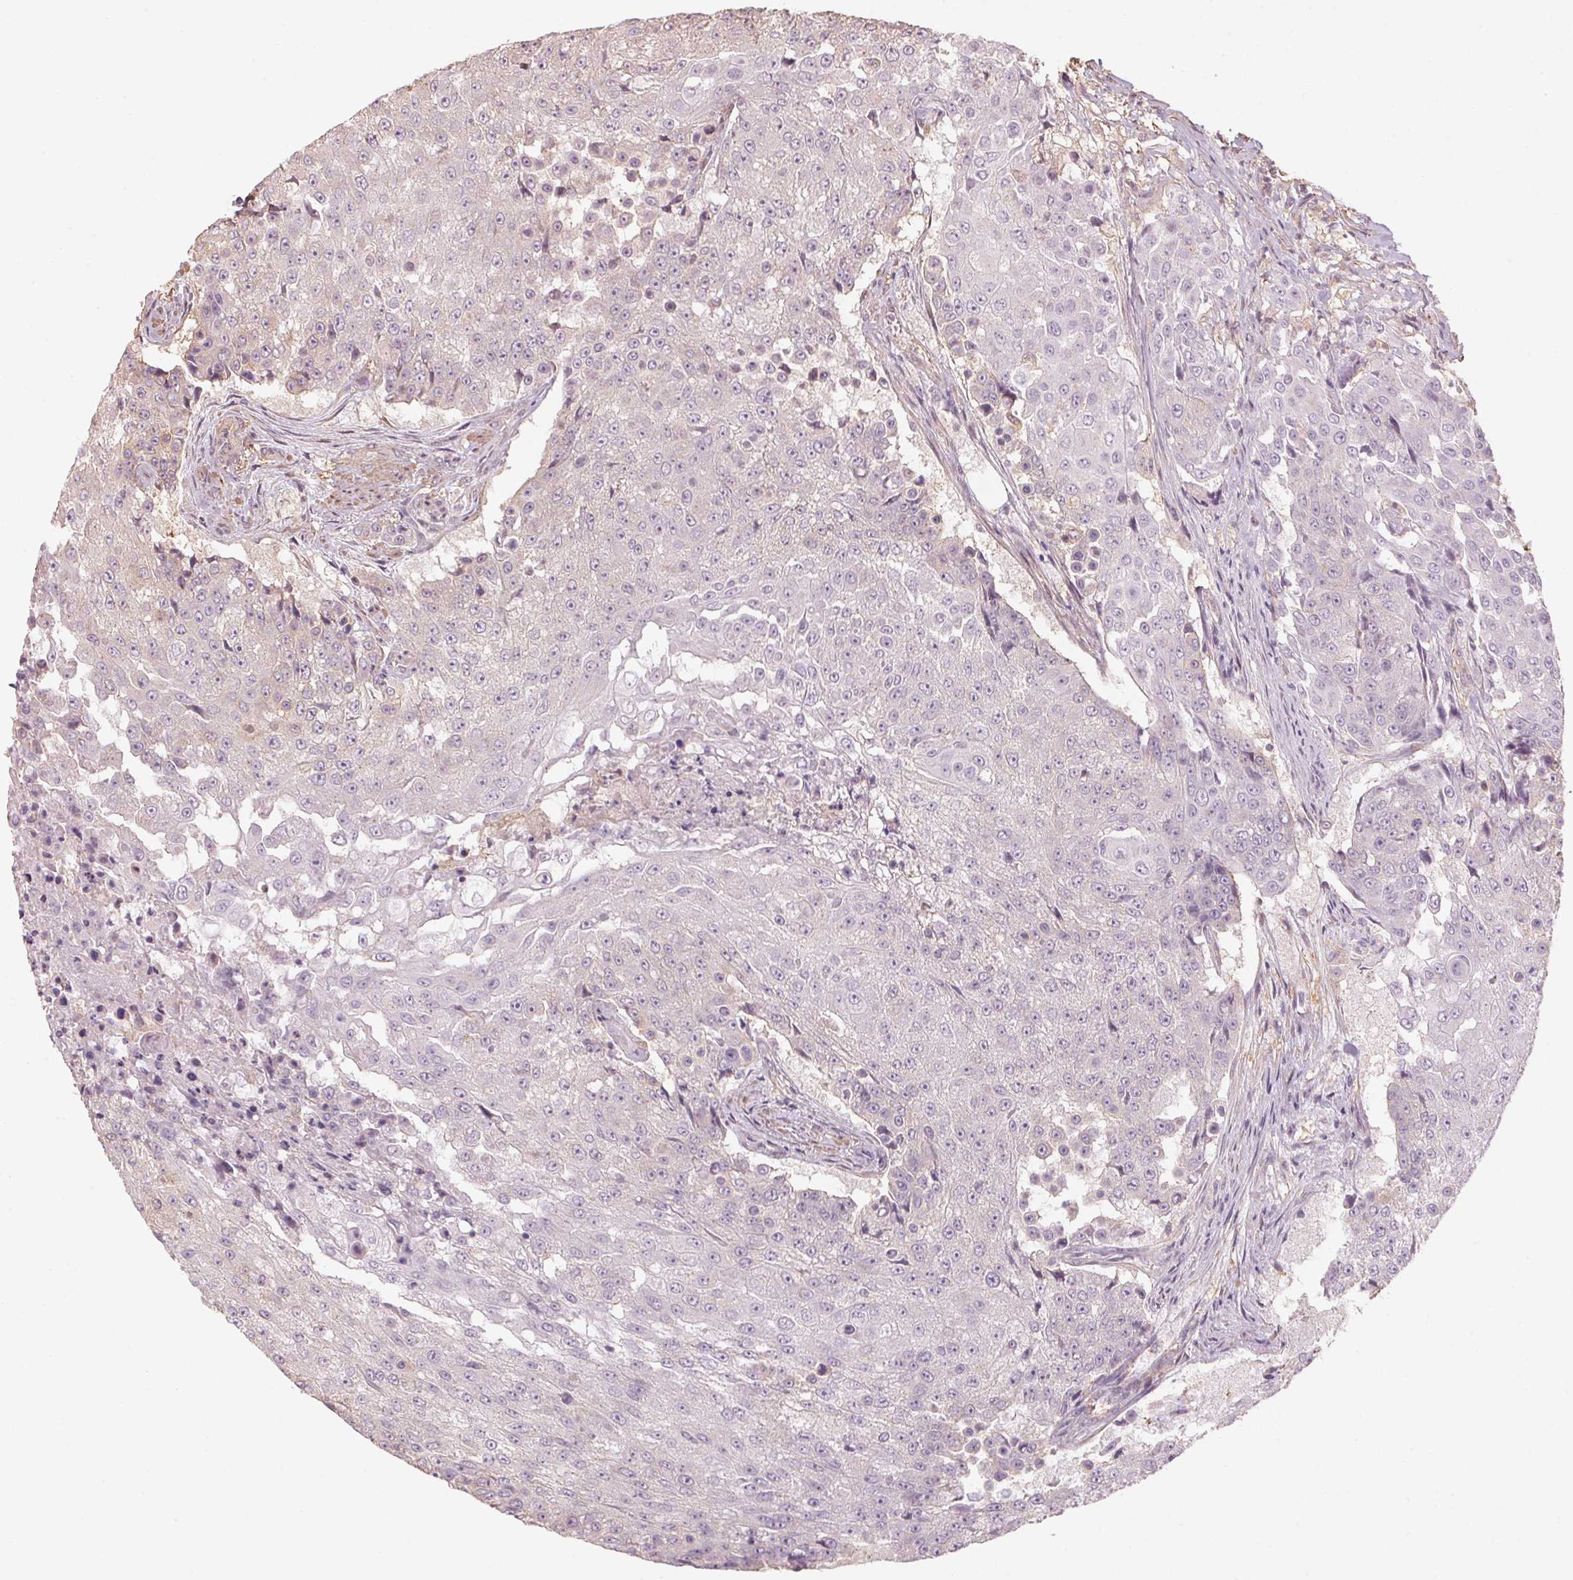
{"staining": {"intensity": "negative", "quantity": "none", "location": "none"}, "tissue": "urothelial cancer", "cell_type": "Tumor cells", "image_type": "cancer", "snomed": [{"axis": "morphology", "description": "Urothelial carcinoma, High grade"}, {"axis": "topography", "description": "Urinary bladder"}], "caption": "This histopathology image is of urothelial carcinoma (high-grade) stained with immunohistochemistry to label a protein in brown with the nuclei are counter-stained blue. There is no staining in tumor cells.", "gene": "QDPR", "patient": {"sex": "female", "age": 63}}